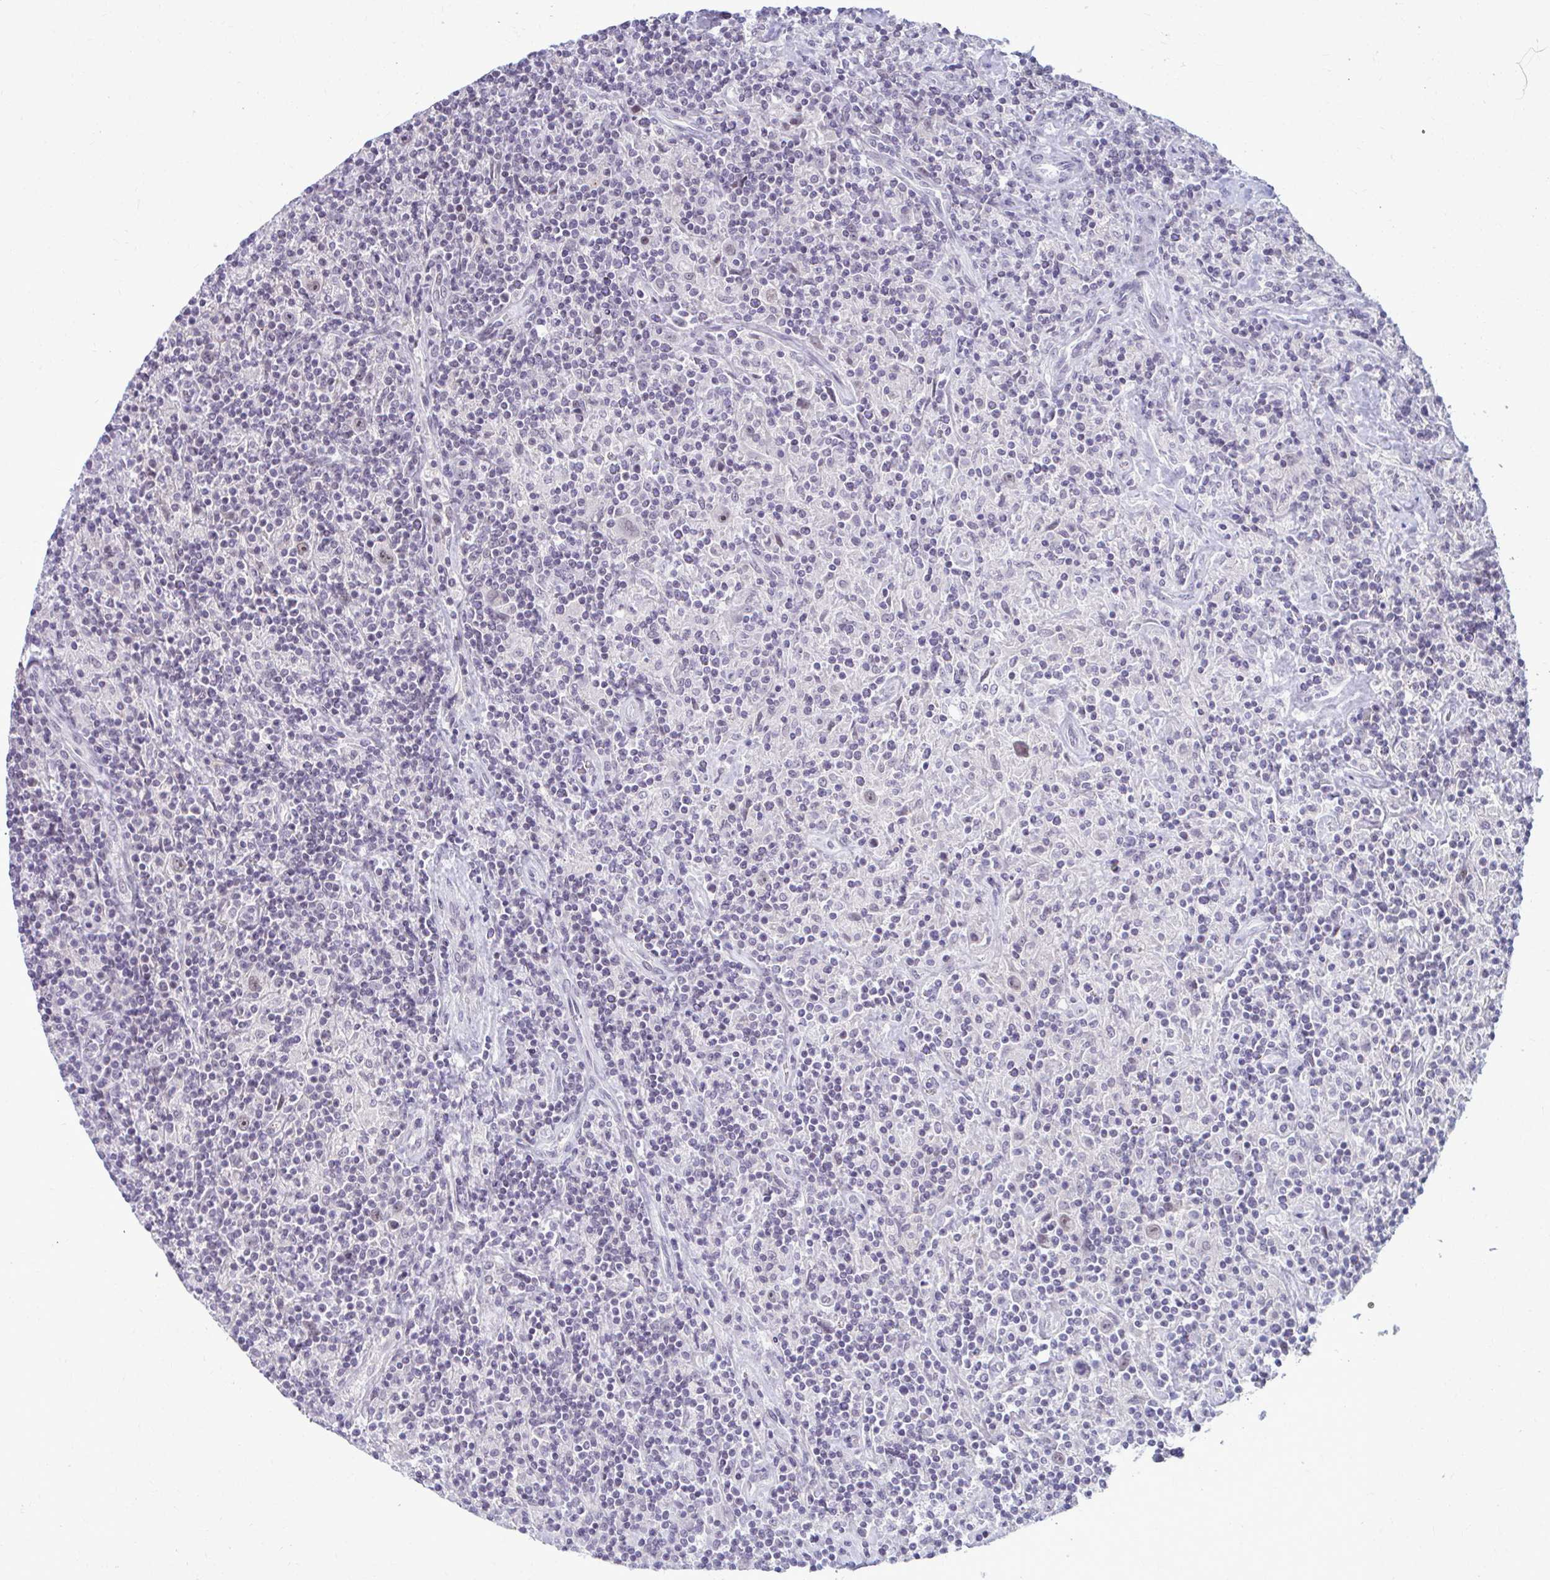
{"staining": {"intensity": "negative", "quantity": "none", "location": "none"}, "tissue": "lymphoma", "cell_type": "Tumor cells", "image_type": "cancer", "snomed": [{"axis": "morphology", "description": "Hodgkin's disease, NOS"}, {"axis": "topography", "description": "Lymph node"}], "caption": "An immunohistochemistry histopathology image of lymphoma is shown. There is no staining in tumor cells of lymphoma. The staining was performed using DAB to visualize the protein expression in brown, while the nuclei were stained in blue with hematoxylin (Magnification: 20x).", "gene": "MAF1", "patient": {"sex": "male", "age": 70}}